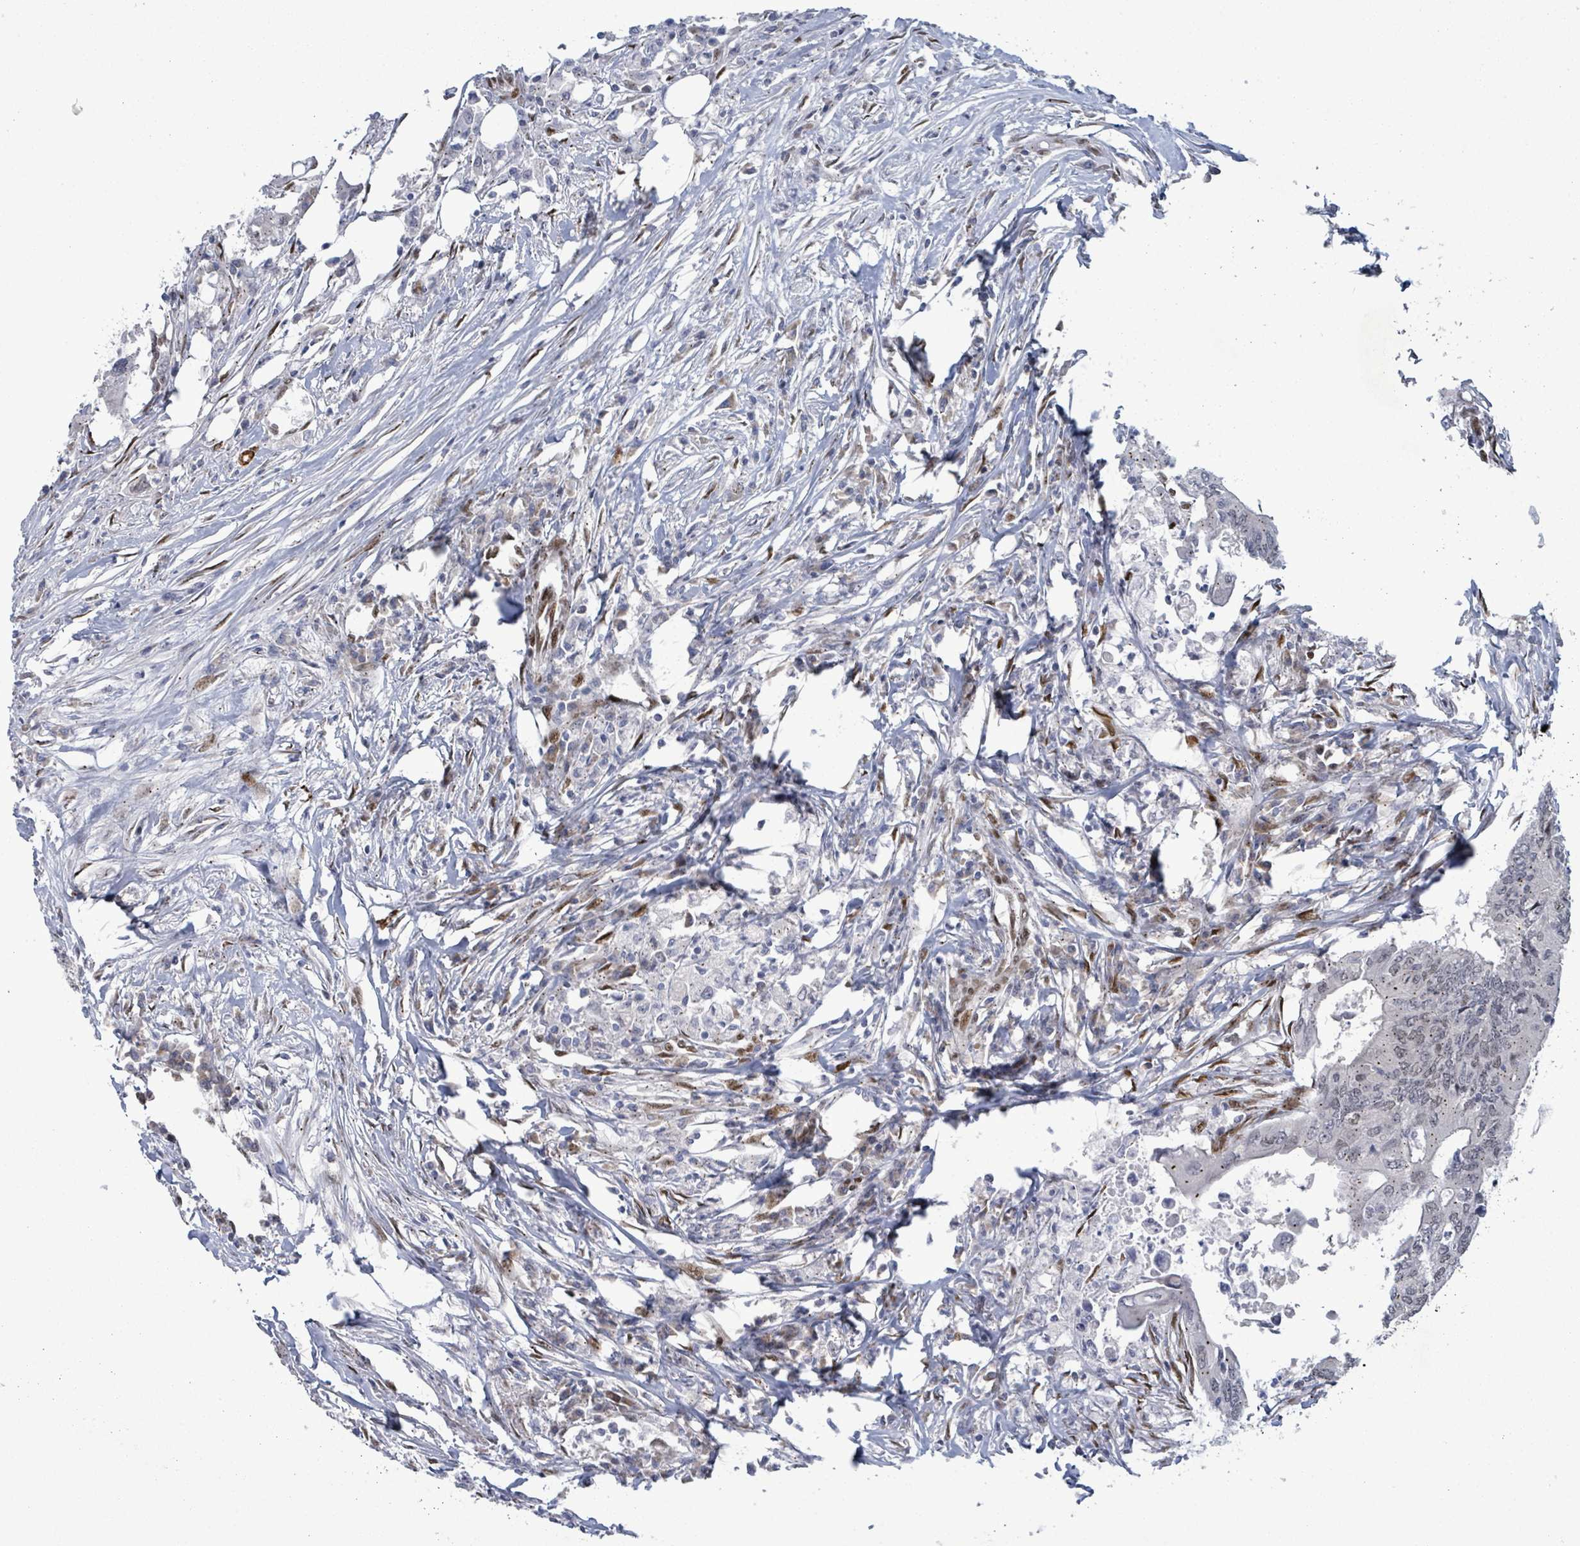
{"staining": {"intensity": "weak", "quantity": "25%-75%", "location": "nuclear"}, "tissue": "colorectal cancer", "cell_type": "Tumor cells", "image_type": "cancer", "snomed": [{"axis": "morphology", "description": "Adenocarcinoma, NOS"}, {"axis": "topography", "description": "Colon"}], "caption": "Immunohistochemistry of human colorectal cancer (adenocarcinoma) displays low levels of weak nuclear expression in about 25%-75% of tumor cells. Using DAB (brown) and hematoxylin (blue) stains, captured at high magnification using brightfield microscopy.", "gene": "TUSC1", "patient": {"sex": "male", "age": 71}}